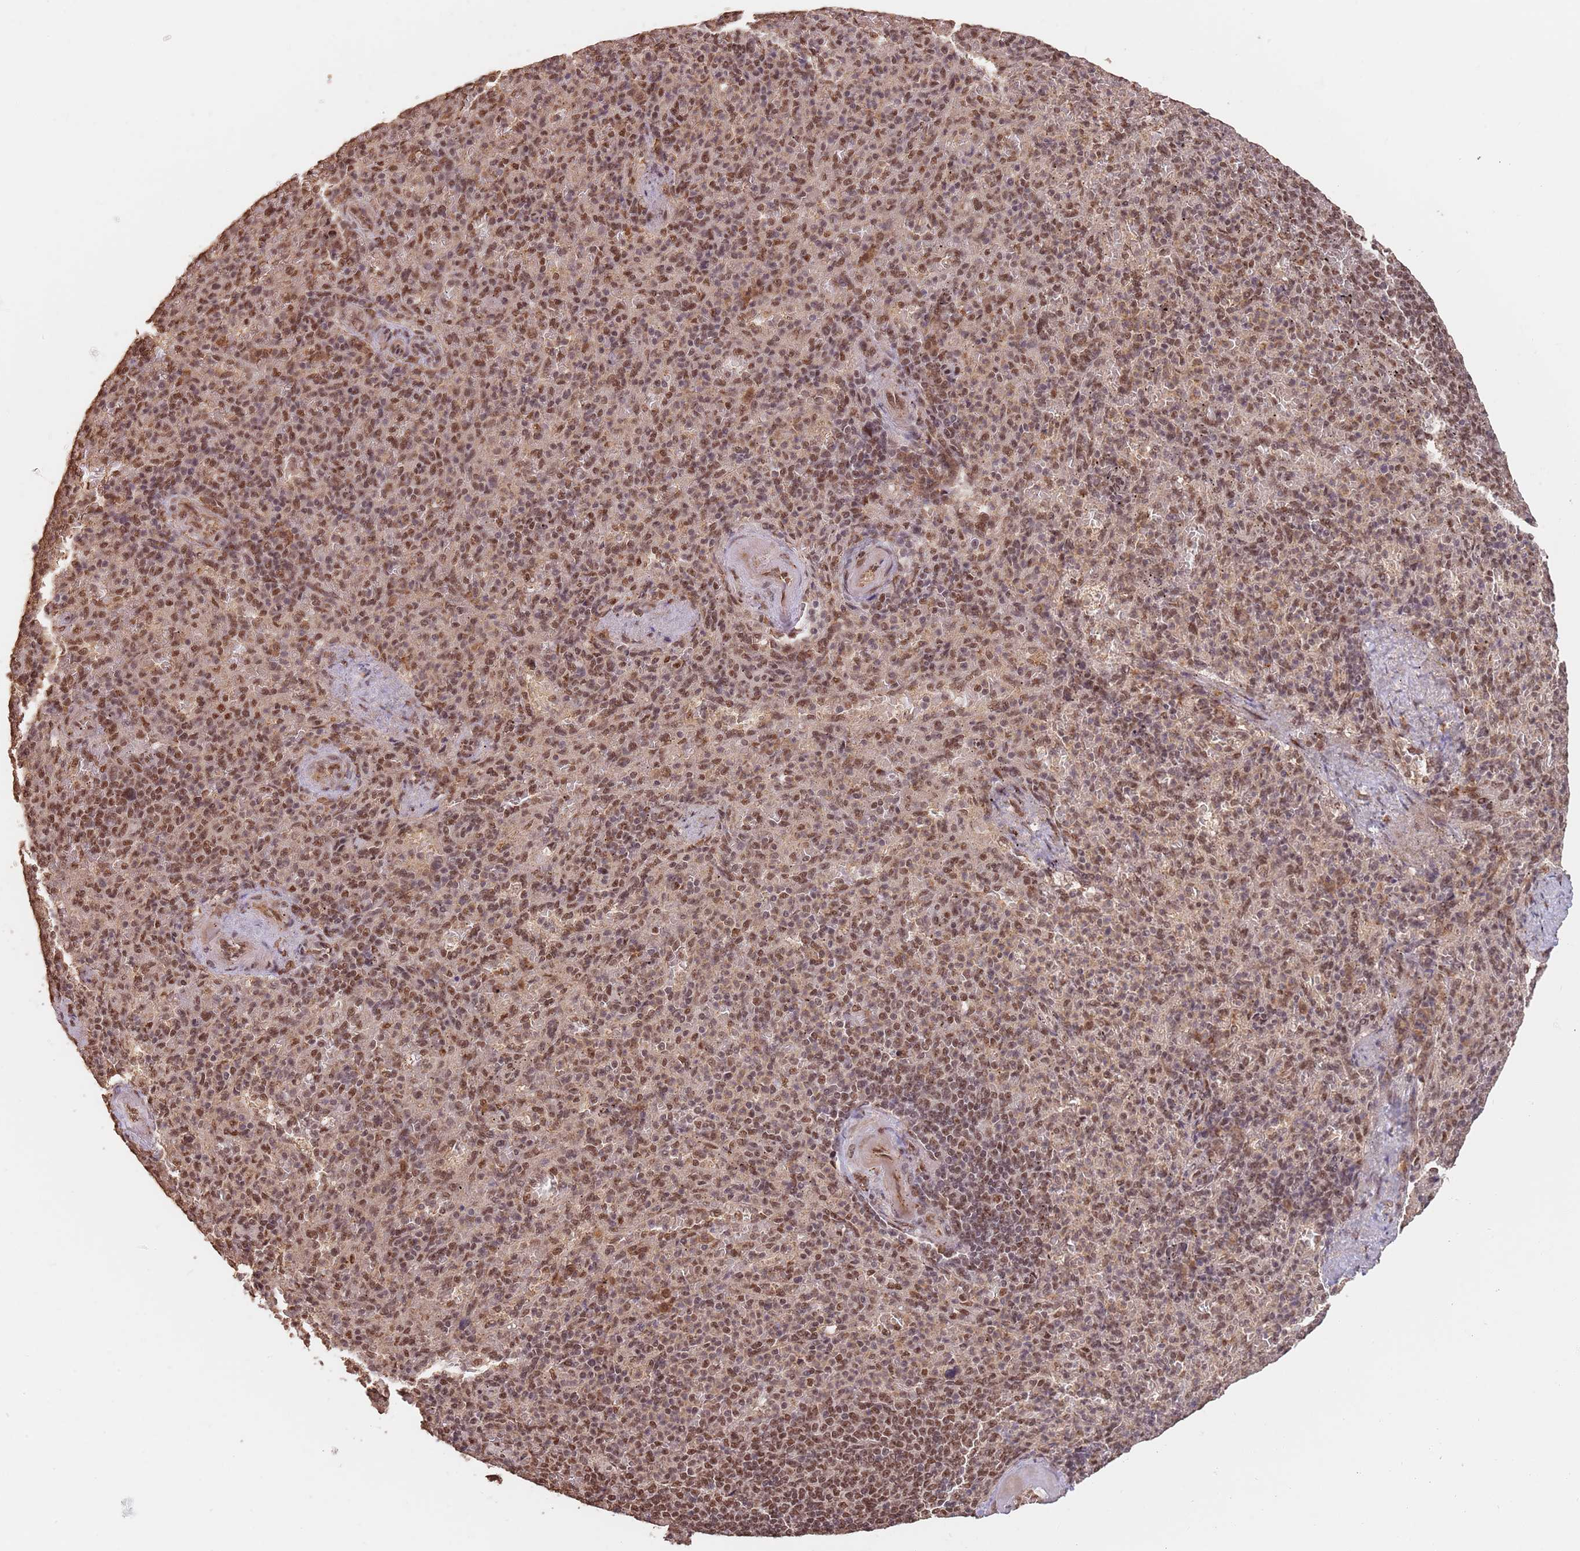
{"staining": {"intensity": "moderate", "quantity": ">75%", "location": "nuclear"}, "tissue": "spleen", "cell_type": "Cells in red pulp", "image_type": "normal", "snomed": [{"axis": "morphology", "description": "Normal tissue, NOS"}, {"axis": "topography", "description": "Spleen"}], "caption": "Protein staining of unremarkable spleen demonstrates moderate nuclear expression in approximately >75% of cells in red pulp.", "gene": "RFXANK", "patient": {"sex": "female", "age": 74}}